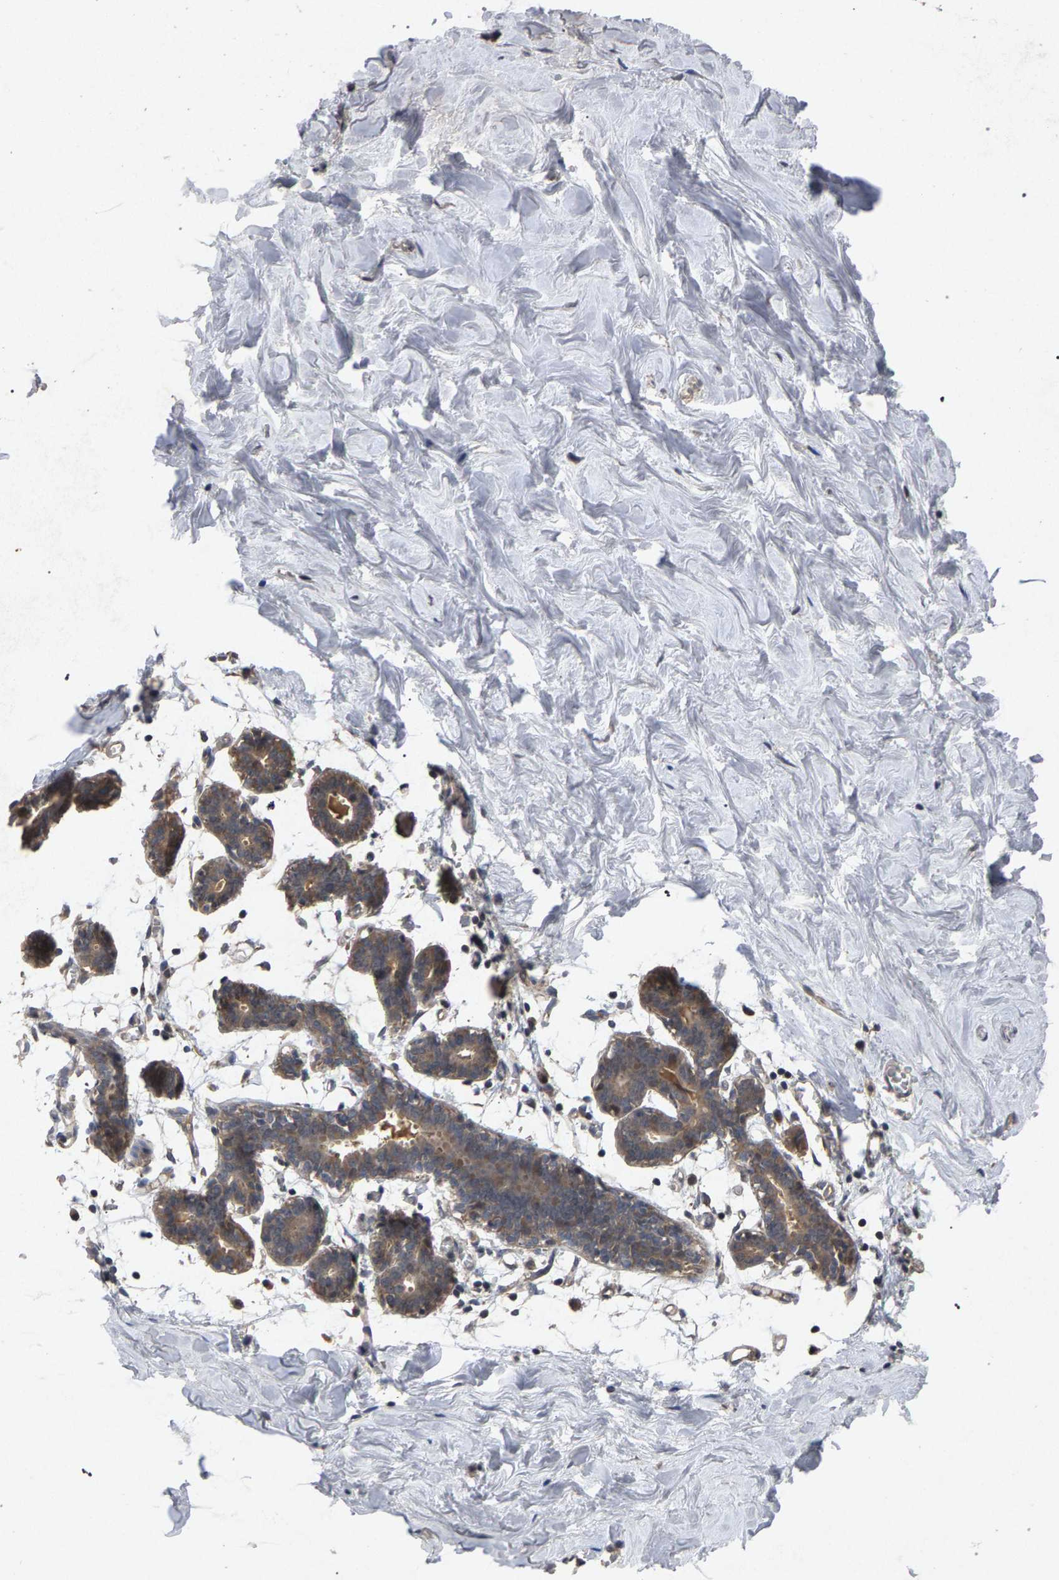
{"staining": {"intensity": "negative", "quantity": "none", "location": "none"}, "tissue": "breast", "cell_type": "Adipocytes", "image_type": "normal", "snomed": [{"axis": "morphology", "description": "Normal tissue, NOS"}, {"axis": "topography", "description": "Breast"}], "caption": "Immunohistochemistry (IHC) histopathology image of unremarkable breast stained for a protein (brown), which reveals no staining in adipocytes.", "gene": "SLC4A4", "patient": {"sex": "female", "age": 27}}